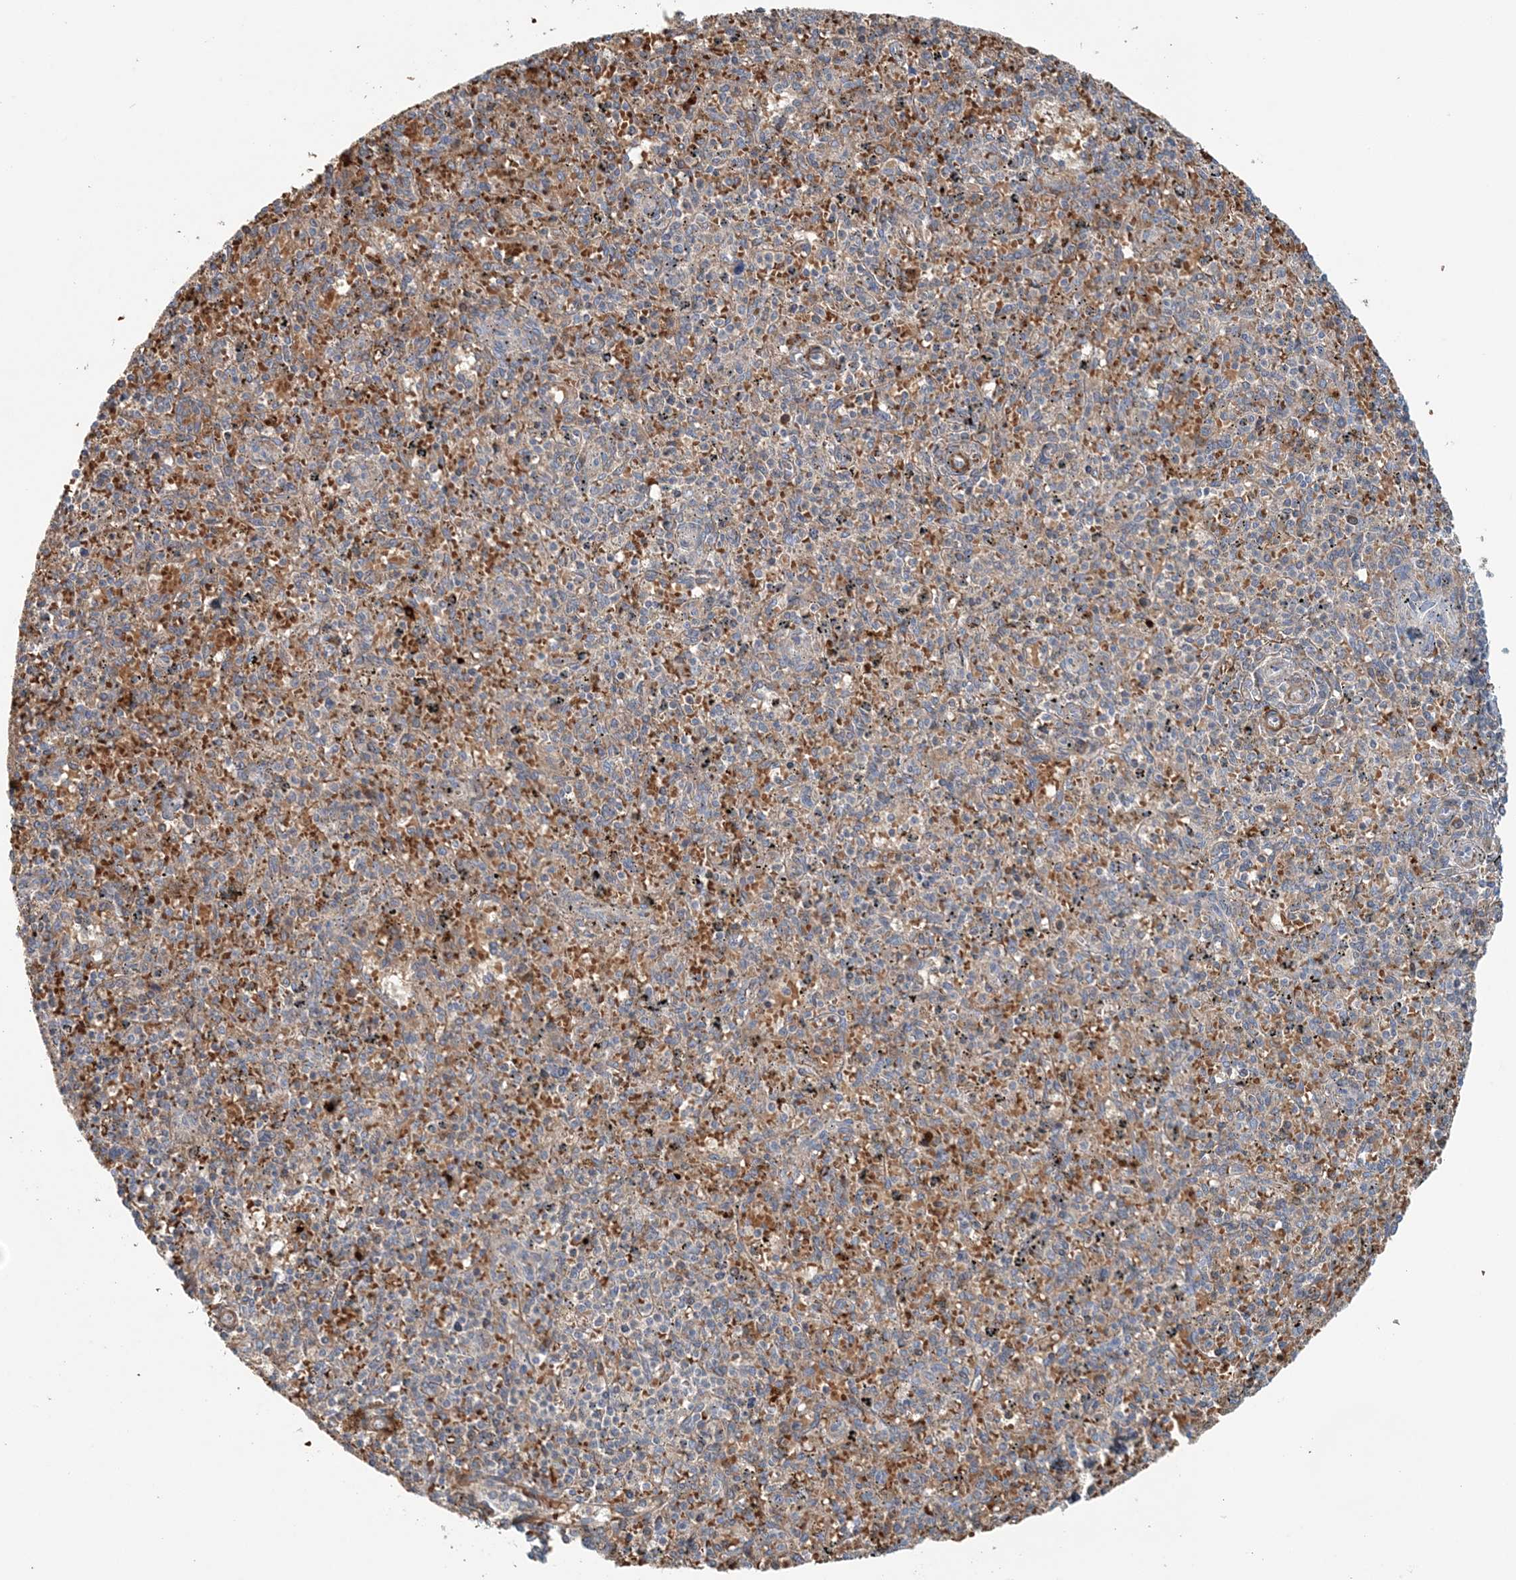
{"staining": {"intensity": "weak", "quantity": "<25%", "location": "cytoplasmic/membranous"}, "tissue": "spleen", "cell_type": "Cells in red pulp", "image_type": "normal", "snomed": [{"axis": "morphology", "description": "Normal tissue, NOS"}, {"axis": "topography", "description": "Spleen"}], "caption": "Image shows no significant protein staining in cells in red pulp of normal spleen. The staining is performed using DAB (3,3'-diaminobenzidine) brown chromogen with nuclei counter-stained in using hematoxylin.", "gene": "TTI1", "patient": {"sex": "male", "age": 72}}